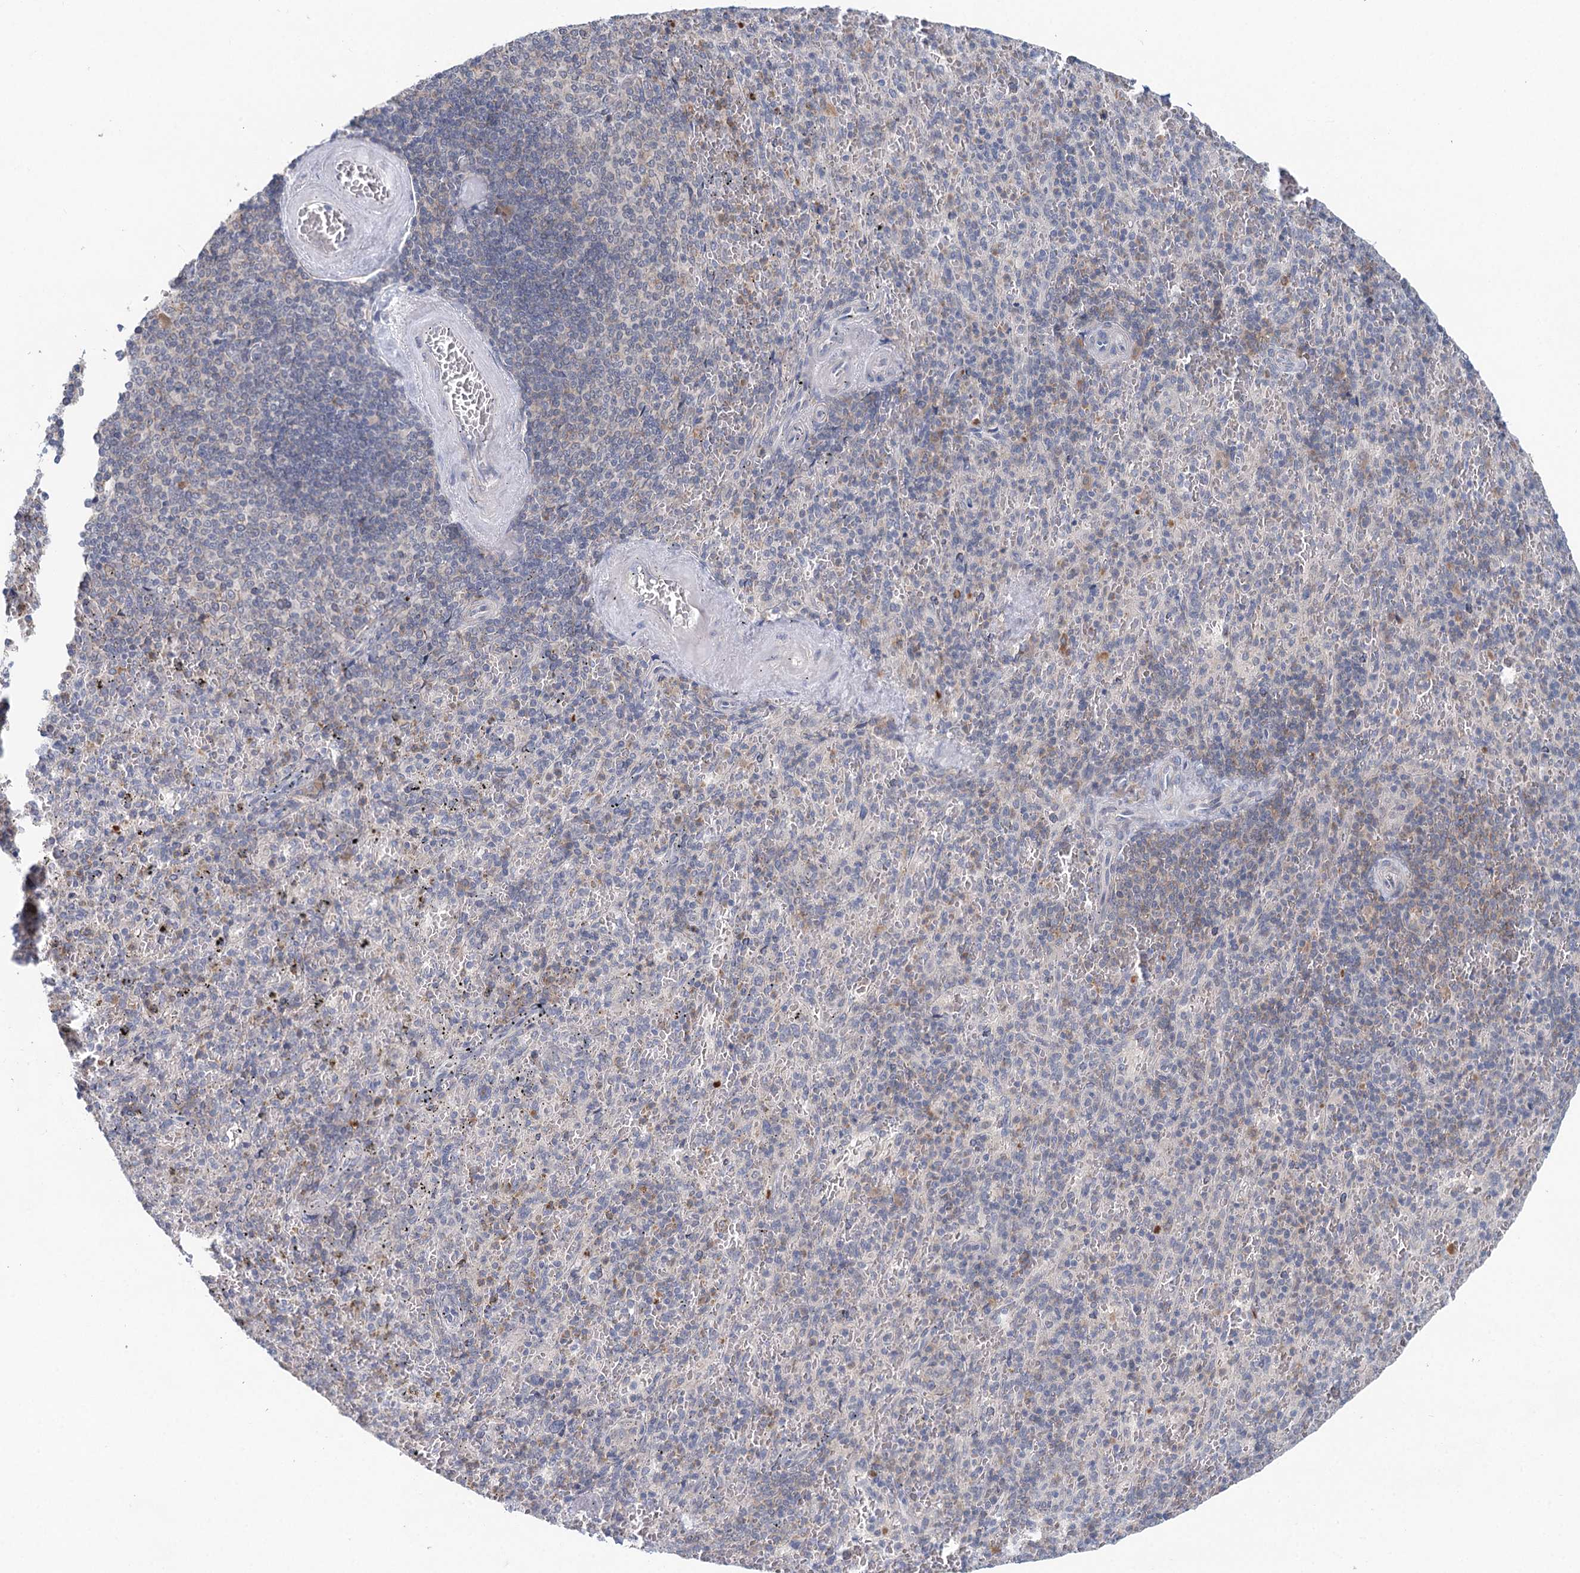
{"staining": {"intensity": "weak", "quantity": "<25%", "location": "cytoplasmic/membranous"}, "tissue": "spleen", "cell_type": "Cells in red pulp", "image_type": "normal", "snomed": [{"axis": "morphology", "description": "Normal tissue, NOS"}, {"axis": "topography", "description": "Spleen"}], "caption": "DAB (3,3'-diaminobenzidine) immunohistochemical staining of benign human spleen displays no significant staining in cells in red pulp. (Stains: DAB IHC with hematoxylin counter stain, Microscopy: brightfield microscopy at high magnification).", "gene": "BLTP1", "patient": {"sex": "male", "age": 82}}